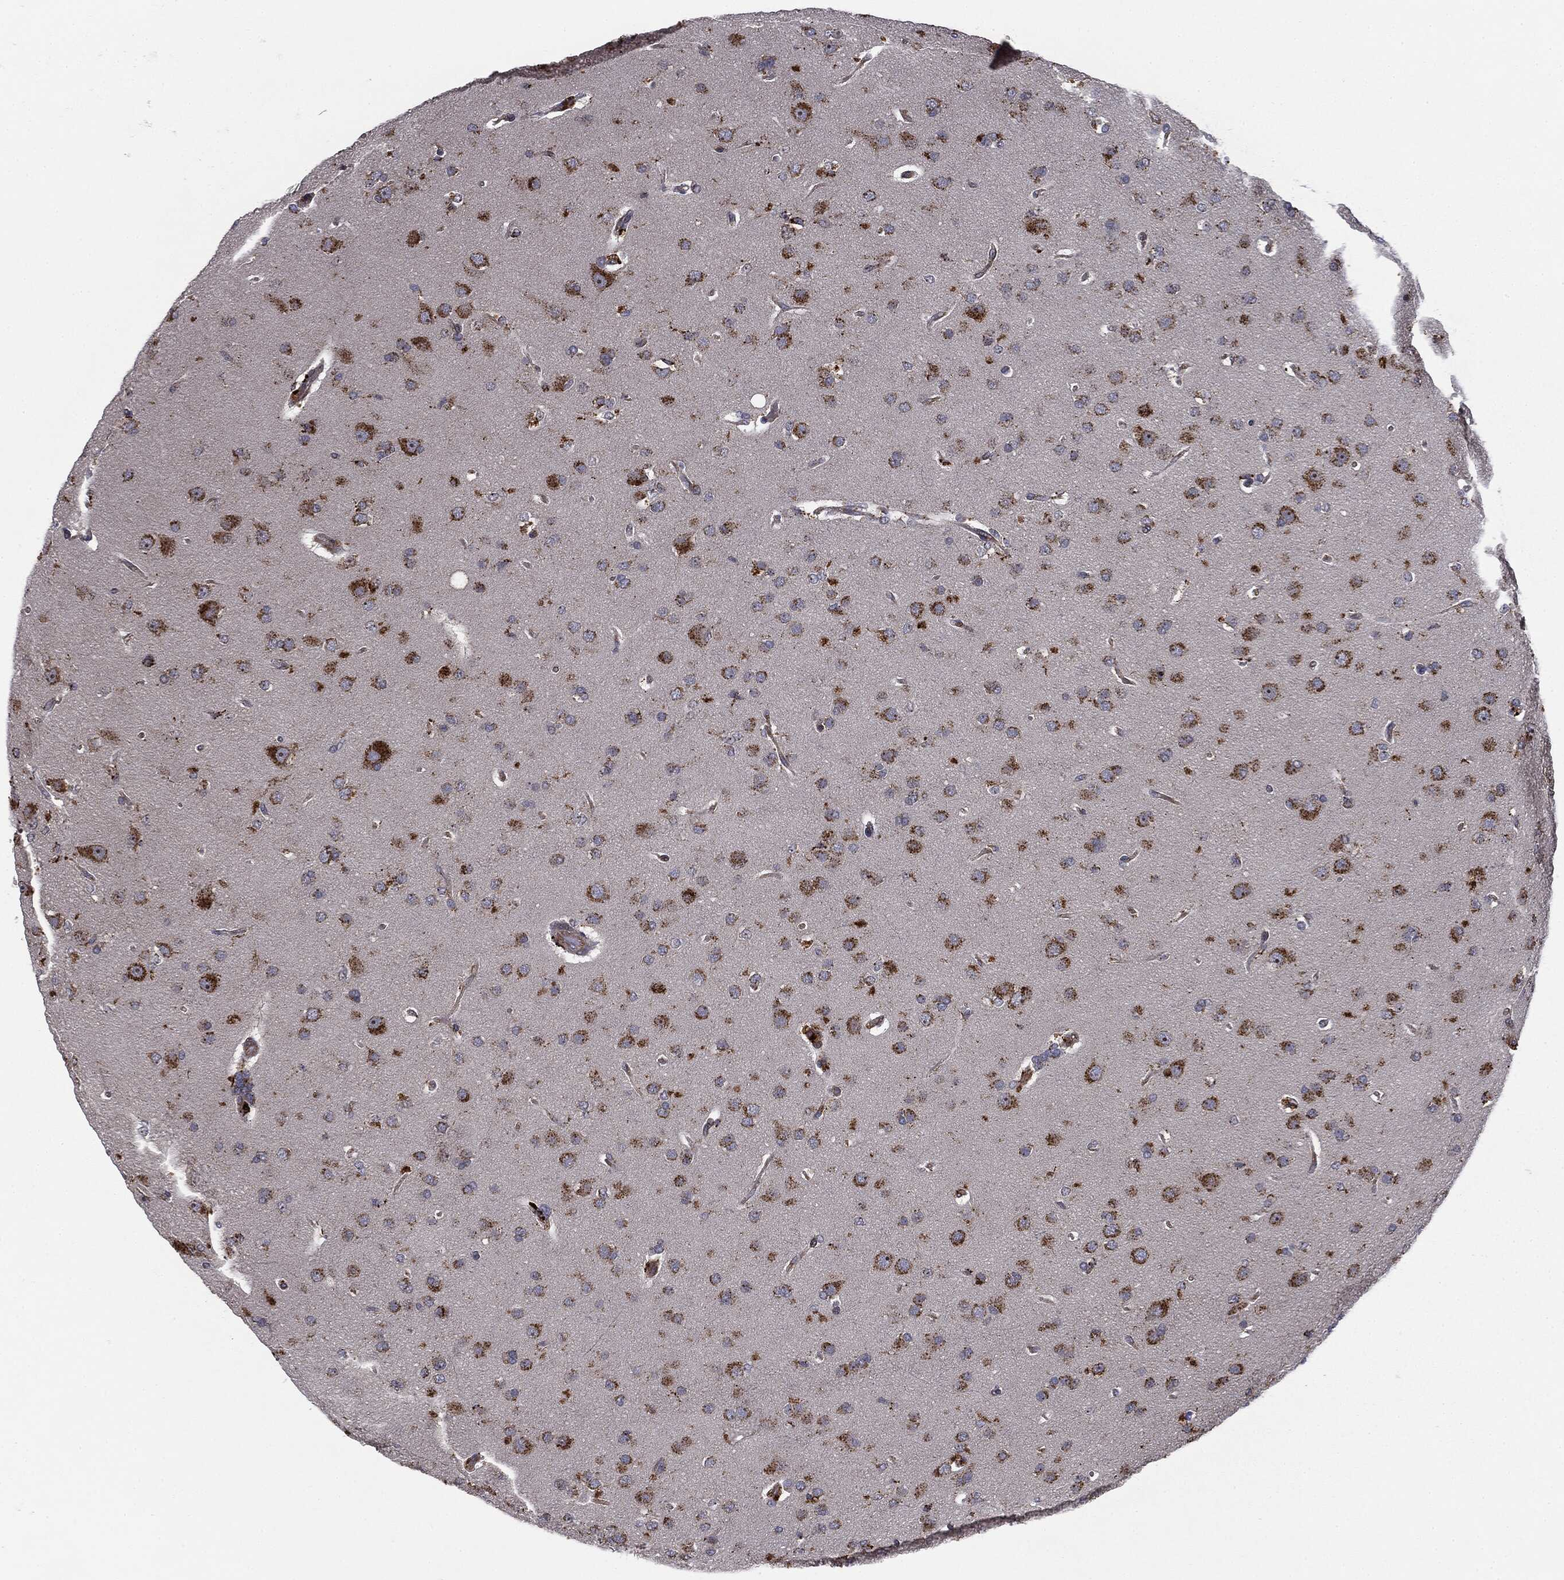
{"staining": {"intensity": "strong", "quantity": "25%-75%", "location": "cytoplasmic/membranous"}, "tissue": "glioma", "cell_type": "Tumor cells", "image_type": "cancer", "snomed": [{"axis": "morphology", "description": "Glioma, malignant, NOS"}, {"axis": "topography", "description": "Cerebral cortex"}], "caption": "This image shows immunohistochemistry (IHC) staining of glioma (malignant), with high strong cytoplasmic/membranous expression in about 25%-75% of tumor cells.", "gene": "CTSA", "patient": {"sex": "male", "age": 58}}